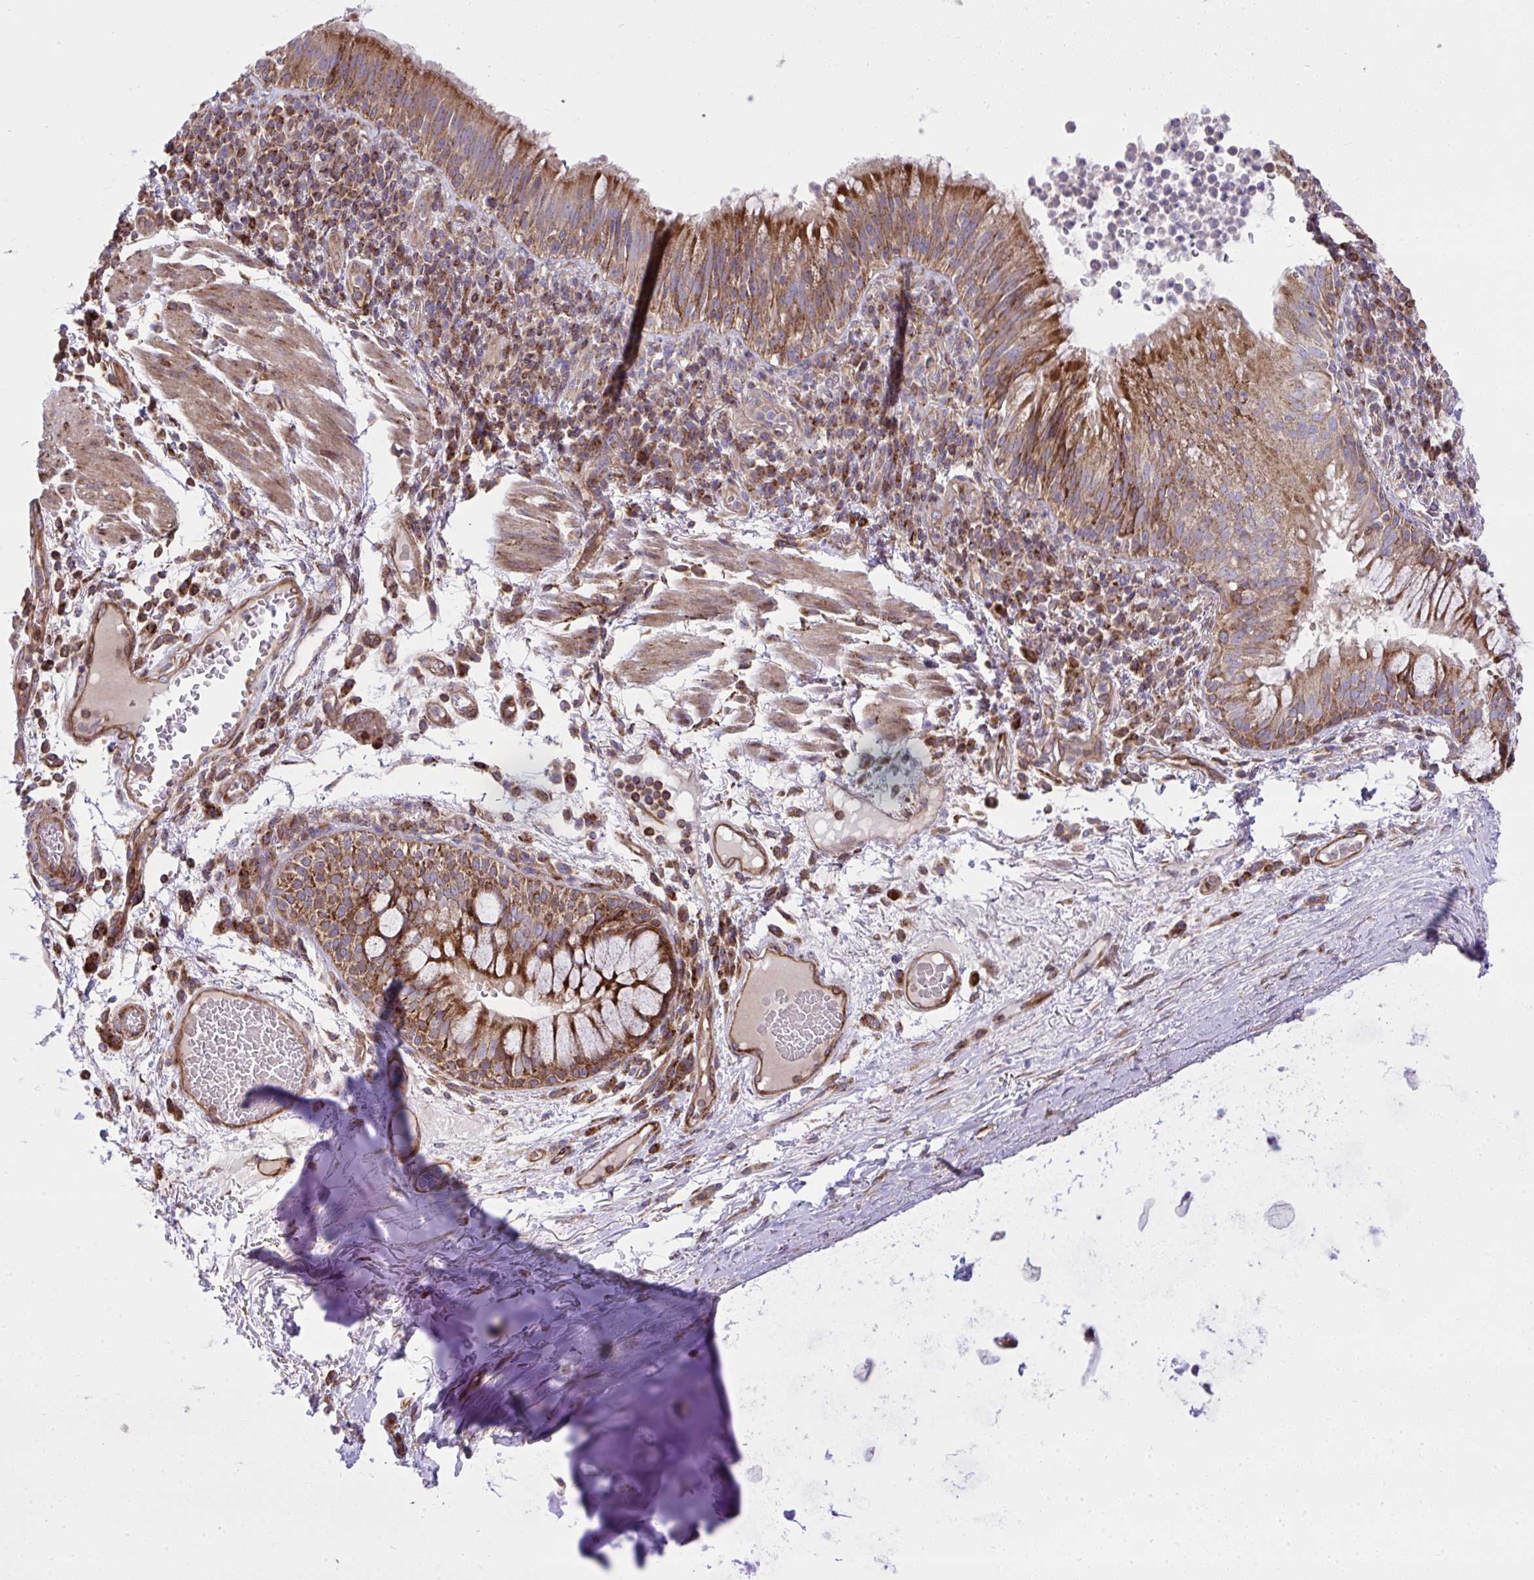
{"staining": {"intensity": "moderate", "quantity": ">75%", "location": "cytoplasmic/membranous"}, "tissue": "bronchus", "cell_type": "Respiratory epithelial cells", "image_type": "normal", "snomed": [{"axis": "morphology", "description": "Normal tissue, NOS"}, {"axis": "topography", "description": "Cartilage tissue"}, {"axis": "topography", "description": "Bronchus"}], "caption": "This is an image of immunohistochemistry (IHC) staining of benign bronchus, which shows moderate staining in the cytoplasmic/membranous of respiratory epithelial cells.", "gene": "NMNAT3", "patient": {"sex": "male", "age": 56}}